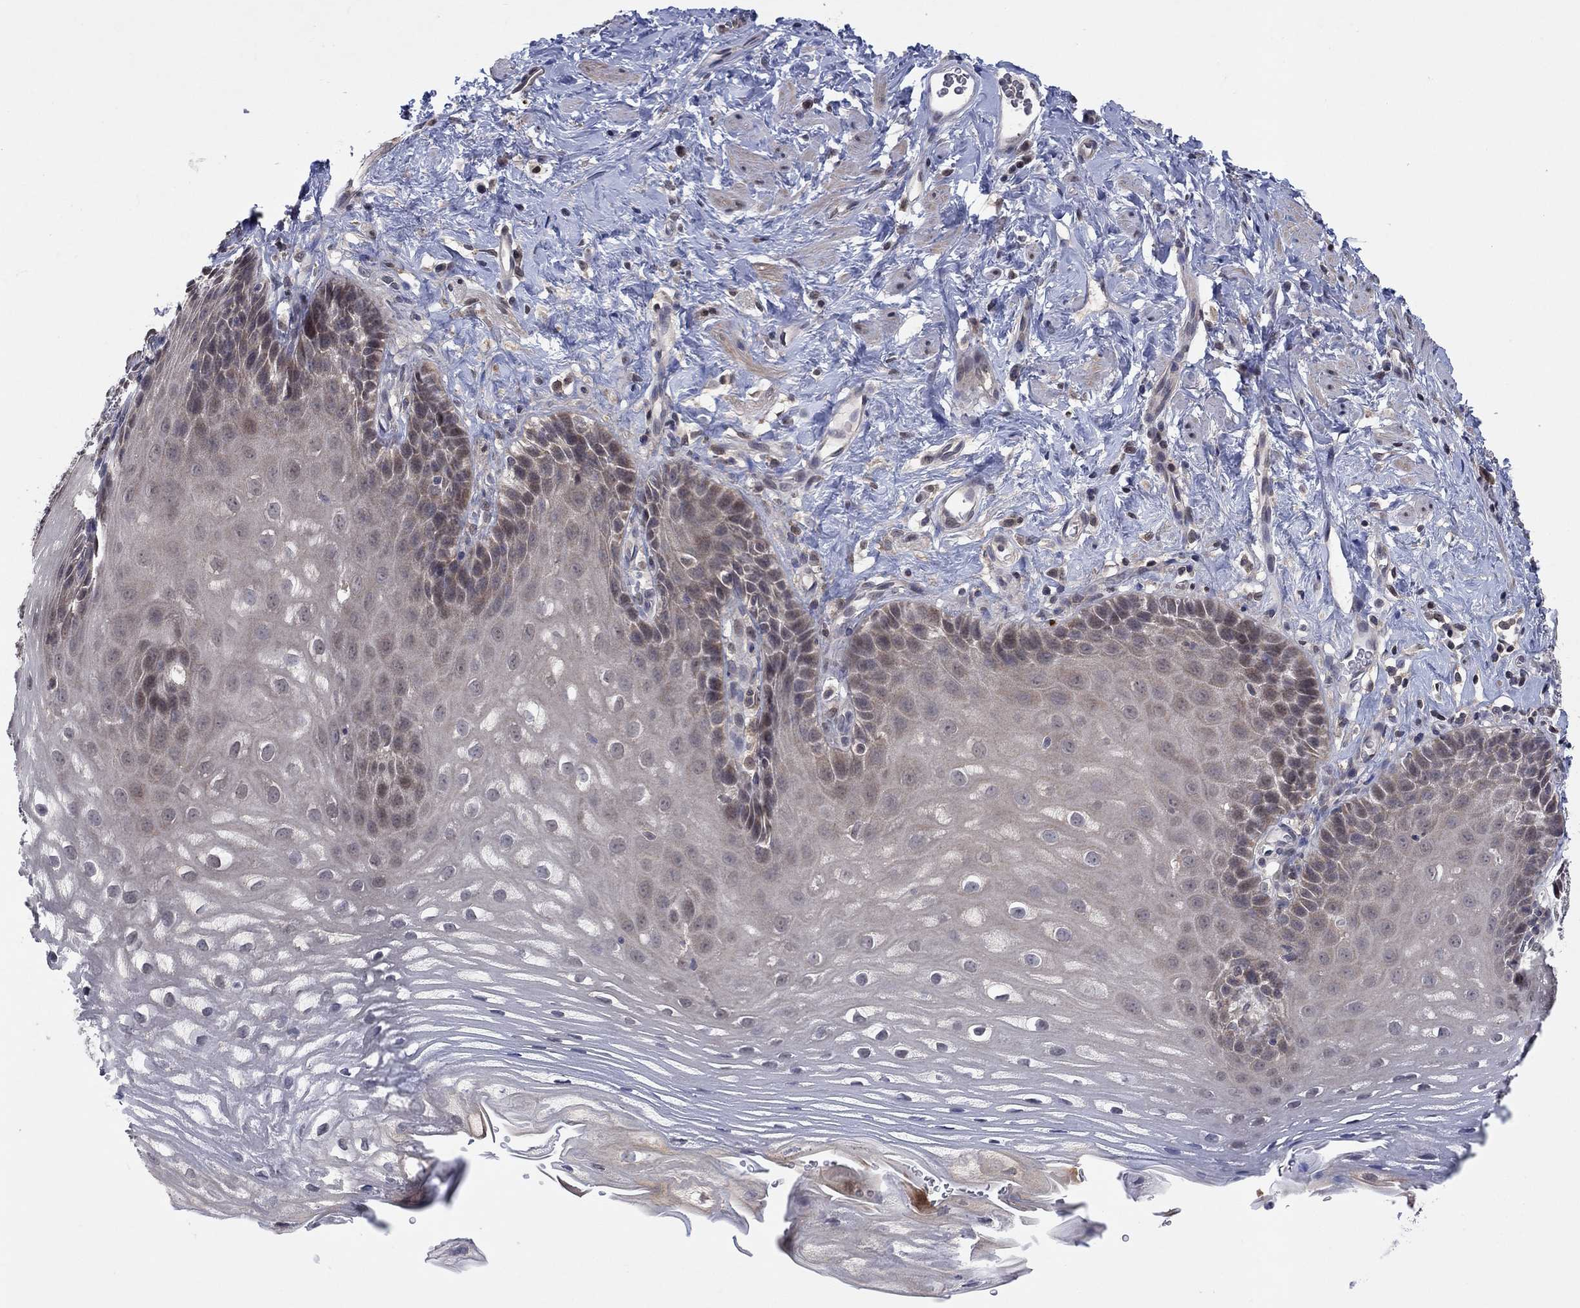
{"staining": {"intensity": "negative", "quantity": "none", "location": "none"}, "tissue": "esophagus", "cell_type": "Squamous epithelial cells", "image_type": "normal", "snomed": [{"axis": "morphology", "description": "Normal tissue, NOS"}, {"axis": "topography", "description": "Esophagus"}], "caption": "Immunohistochemistry (IHC) histopathology image of normal esophagus stained for a protein (brown), which demonstrates no staining in squamous epithelial cells.", "gene": "IAH1", "patient": {"sex": "male", "age": 64}}